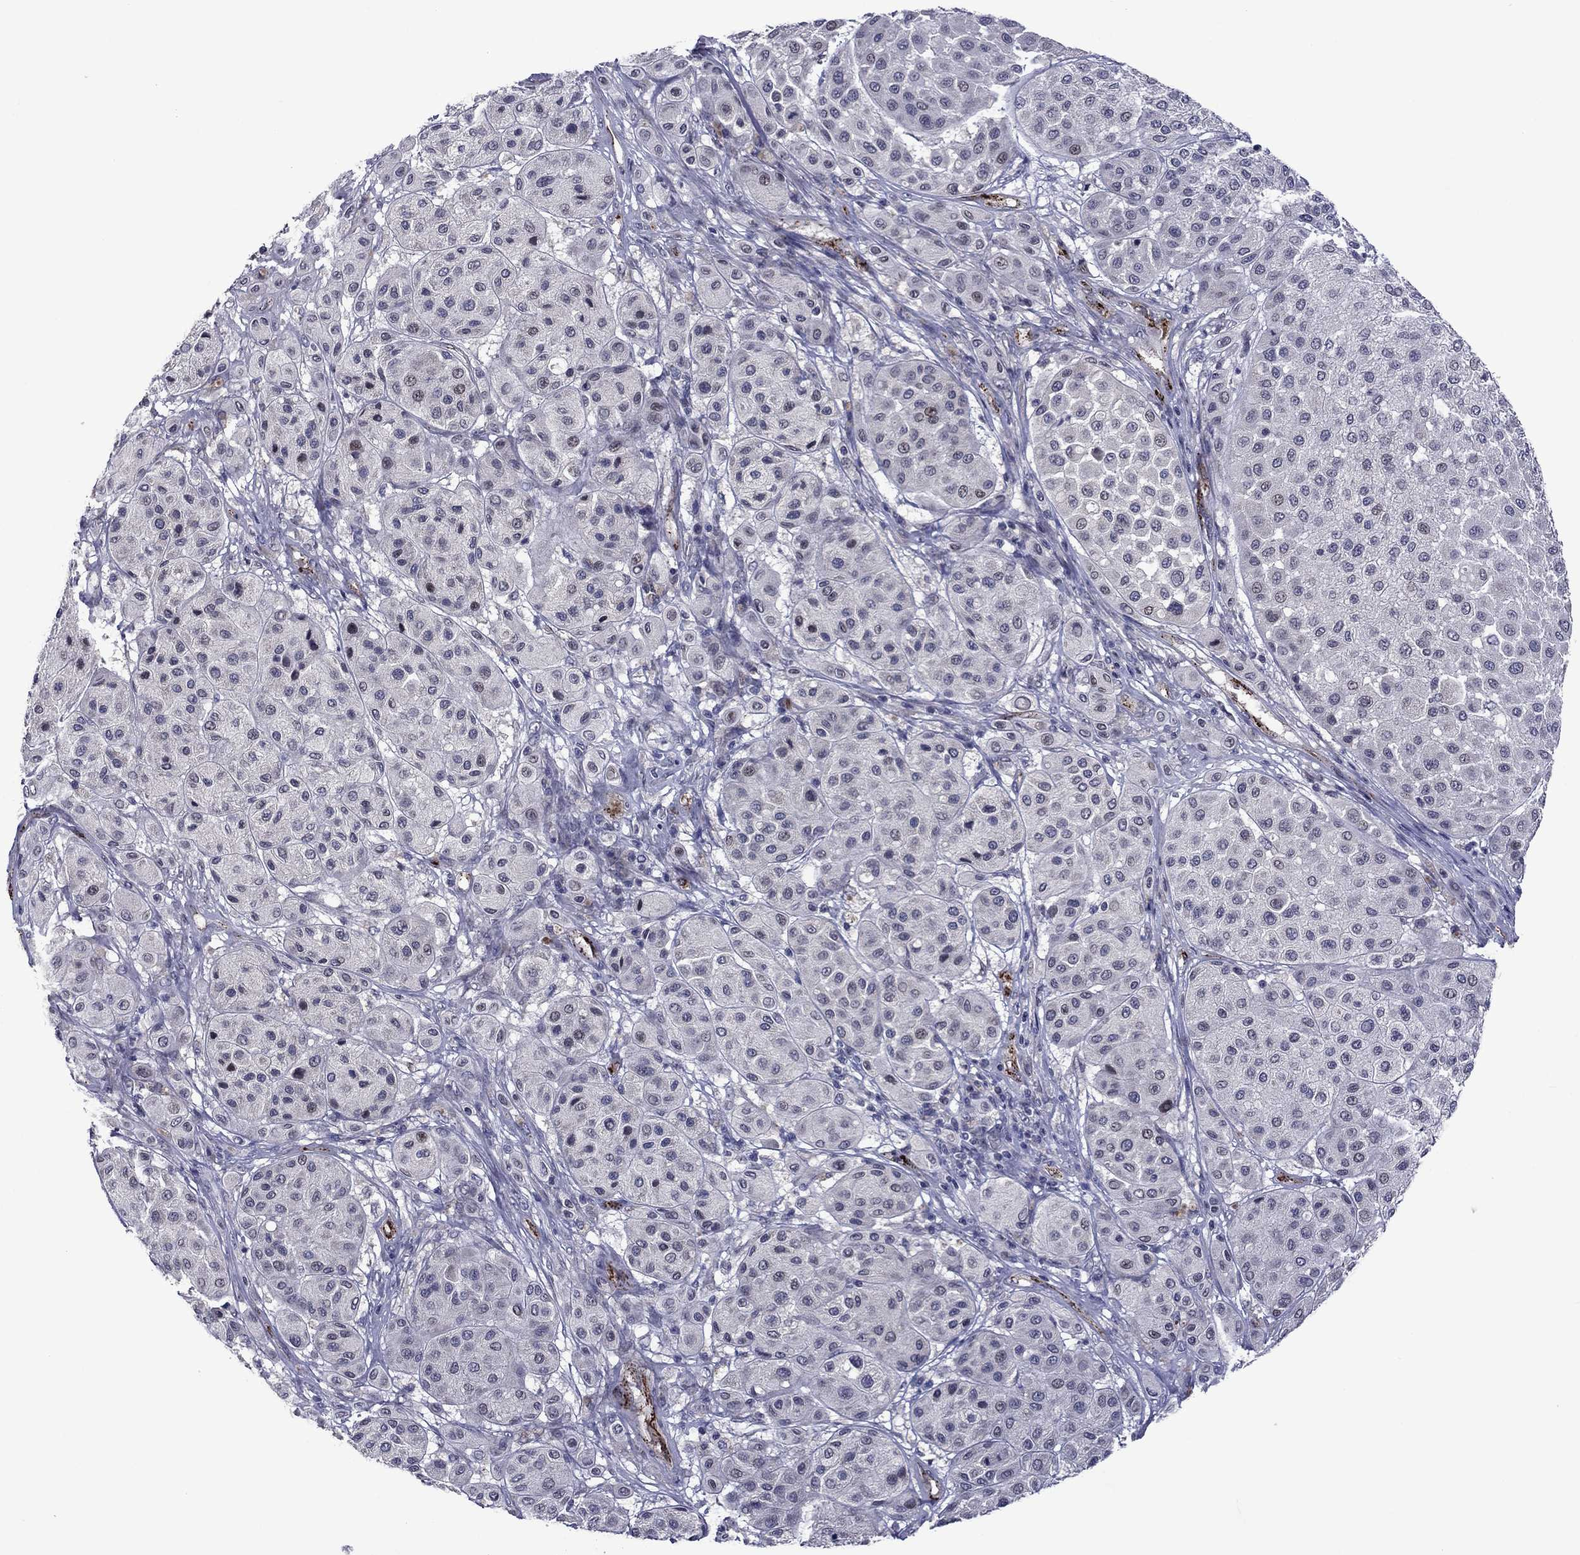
{"staining": {"intensity": "negative", "quantity": "none", "location": "none"}, "tissue": "melanoma", "cell_type": "Tumor cells", "image_type": "cancer", "snomed": [{"axis": "morphology", "description": "Malignant melanoma, Metastatic site"}, {"axis": "topography", "description": "Smooth muscle"}], "caption": "Protein analysis of melanoma reveals no significant staining in tumor cells.", "gene": "SLITRK1", "patient": {"sex": "male", "age": 41}}